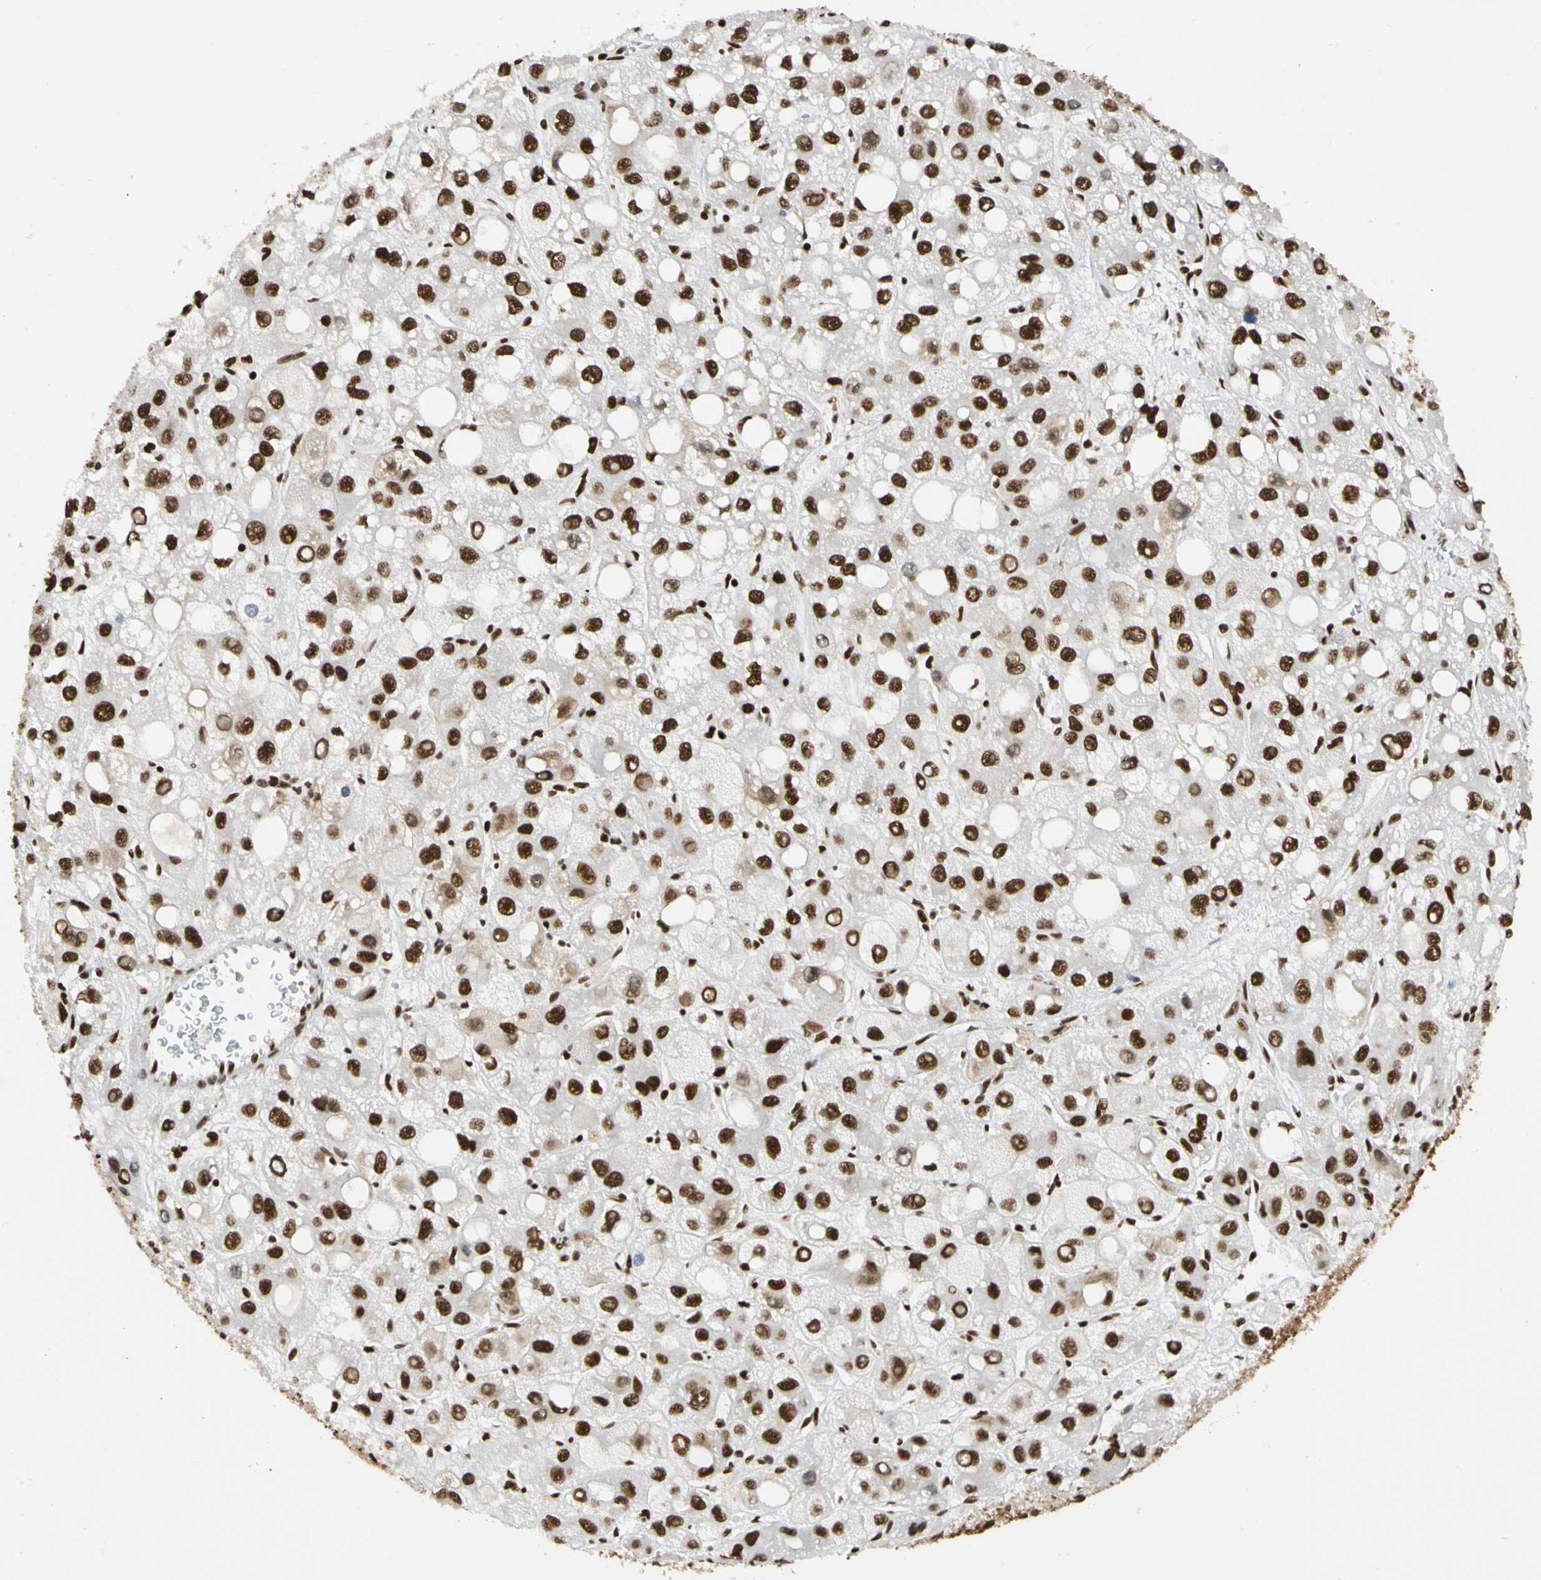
{"staining": {"intensity": "strong", "quantity": ">75%", "location": "nuclear"}, "tissue": "liver cancer", "cell_type": "Tumor cells", "image_type": "cancer", "snomed": [{"axis": "morphology", "description": "Carcinoma, Hepatocellular, NOS"}, {"axis": "topography", "description": "Liver"}], "caption": "Liver cancer (hepatocellular carcinoma) tissue shows strong nuclear expression in approximately >75% of tumor cells, visualized by immunohistochemistry.", "gene": "CDK12", "patient": {"sex": "male", "age": 55}}